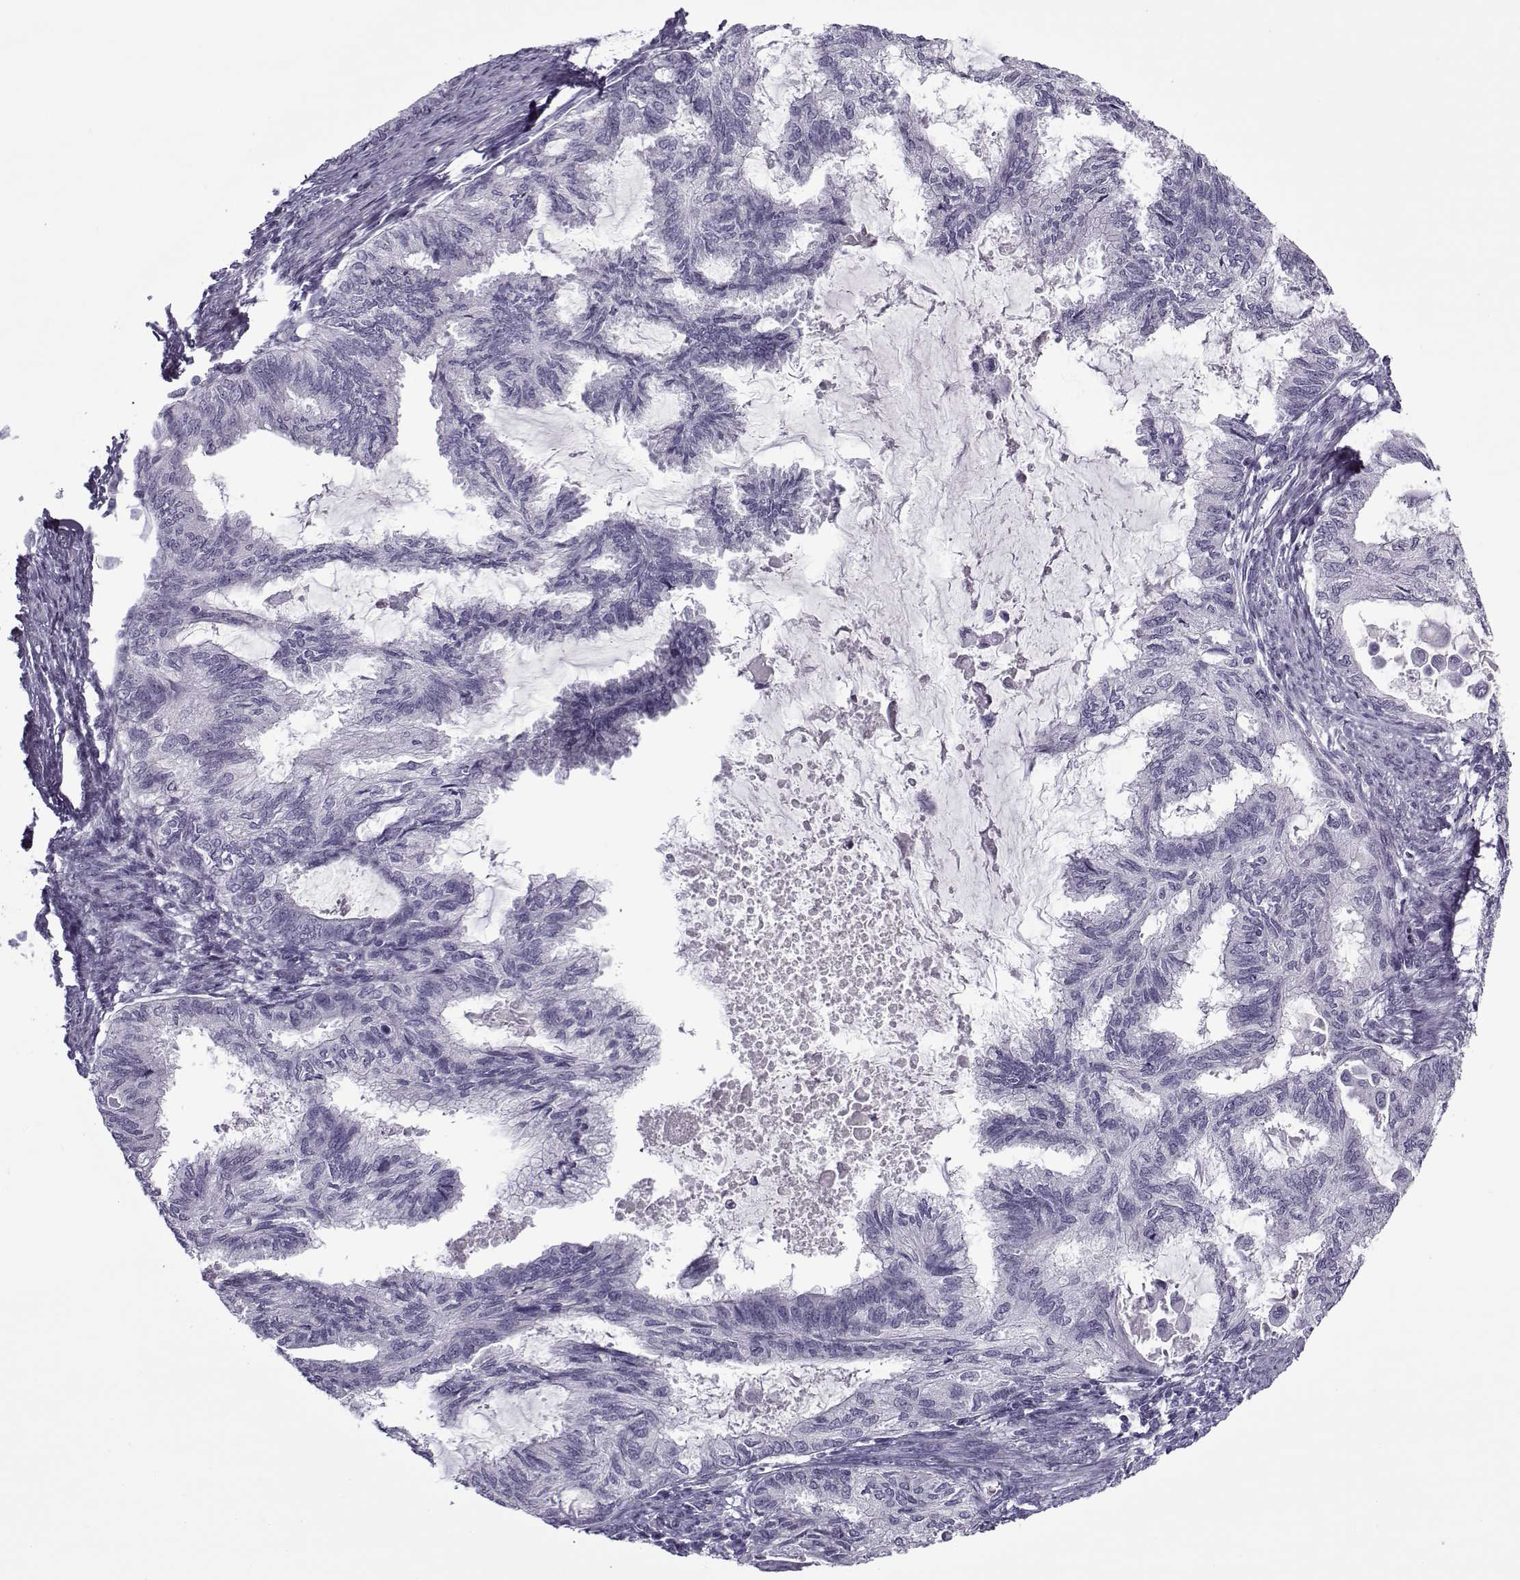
{"staining": {"intensity": "negative", "quantity": "none", "location": "none"}, "tissue": "endometrial cancer", "cell_type": "Tumor cells", "image_type": "cancer", "snomed": [{"axis": "morphology", "description": "Adenocarcinoma, NOS"}, {"axis": "topography", "description": "Endometrium"}], "caption": "The IHC histopathology image has no significant positivity in tumor cells of adenocarcinoma (endometrial) tissue.", "gene": "SNCA", "patient": {"sex": "female", "age": 86}}